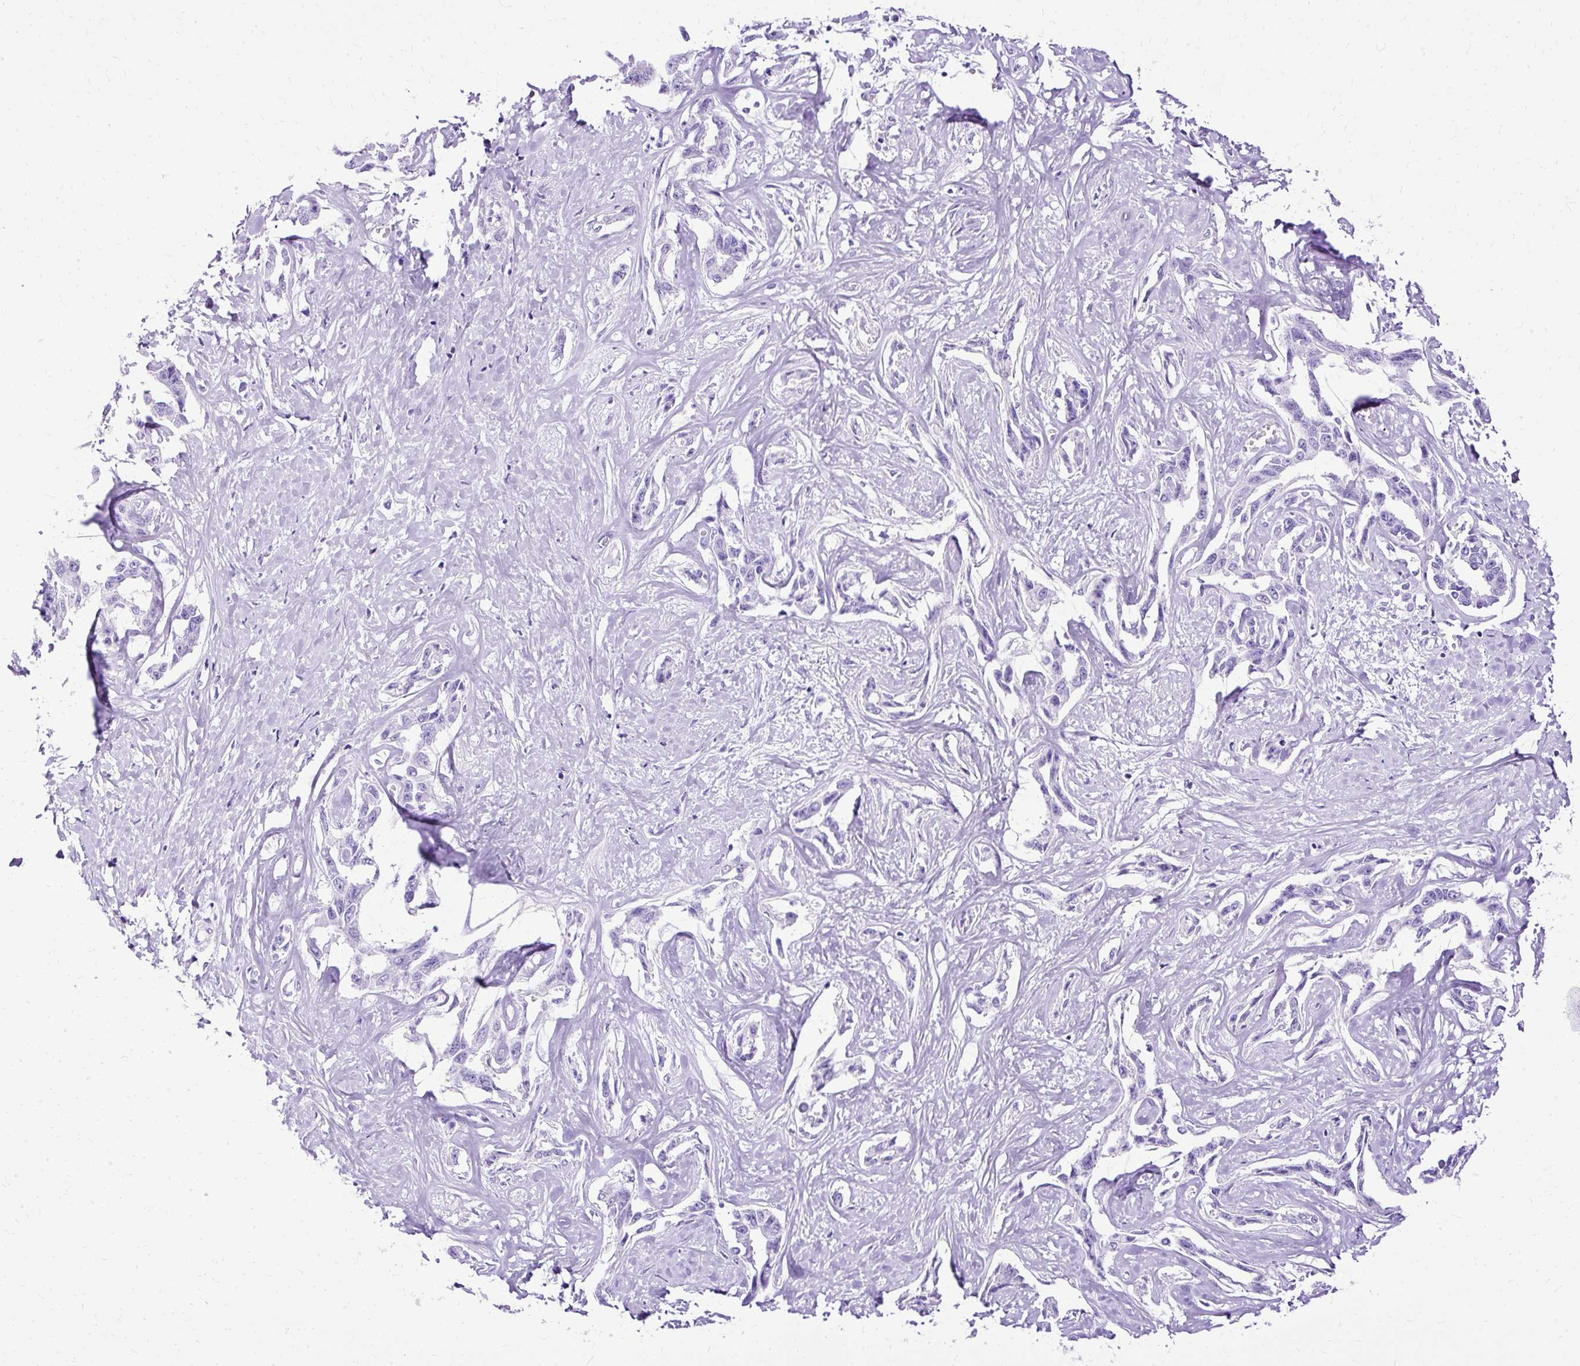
{"staining": {"intensity": "negative", "quantity": "none", "location": "none"}, "tissue": "liver cancer", "cell_type": "Tumor cells", "image_type": "cancer", "snomed": [{"axis": "morphology", "description": "Cholangiocarcinoma"}, {"axis": "topography", "description": "Liver"}], "caption": "Tumor cells show no significant expression in cholangiocarcinoma (liver). Brightfield microscopy of IHC stained with DAB (brown) and hematoxylin (blue), captured at high magnification.", "gene": "SLC8A2", "patient": {"sex": "male", "age": 59}}